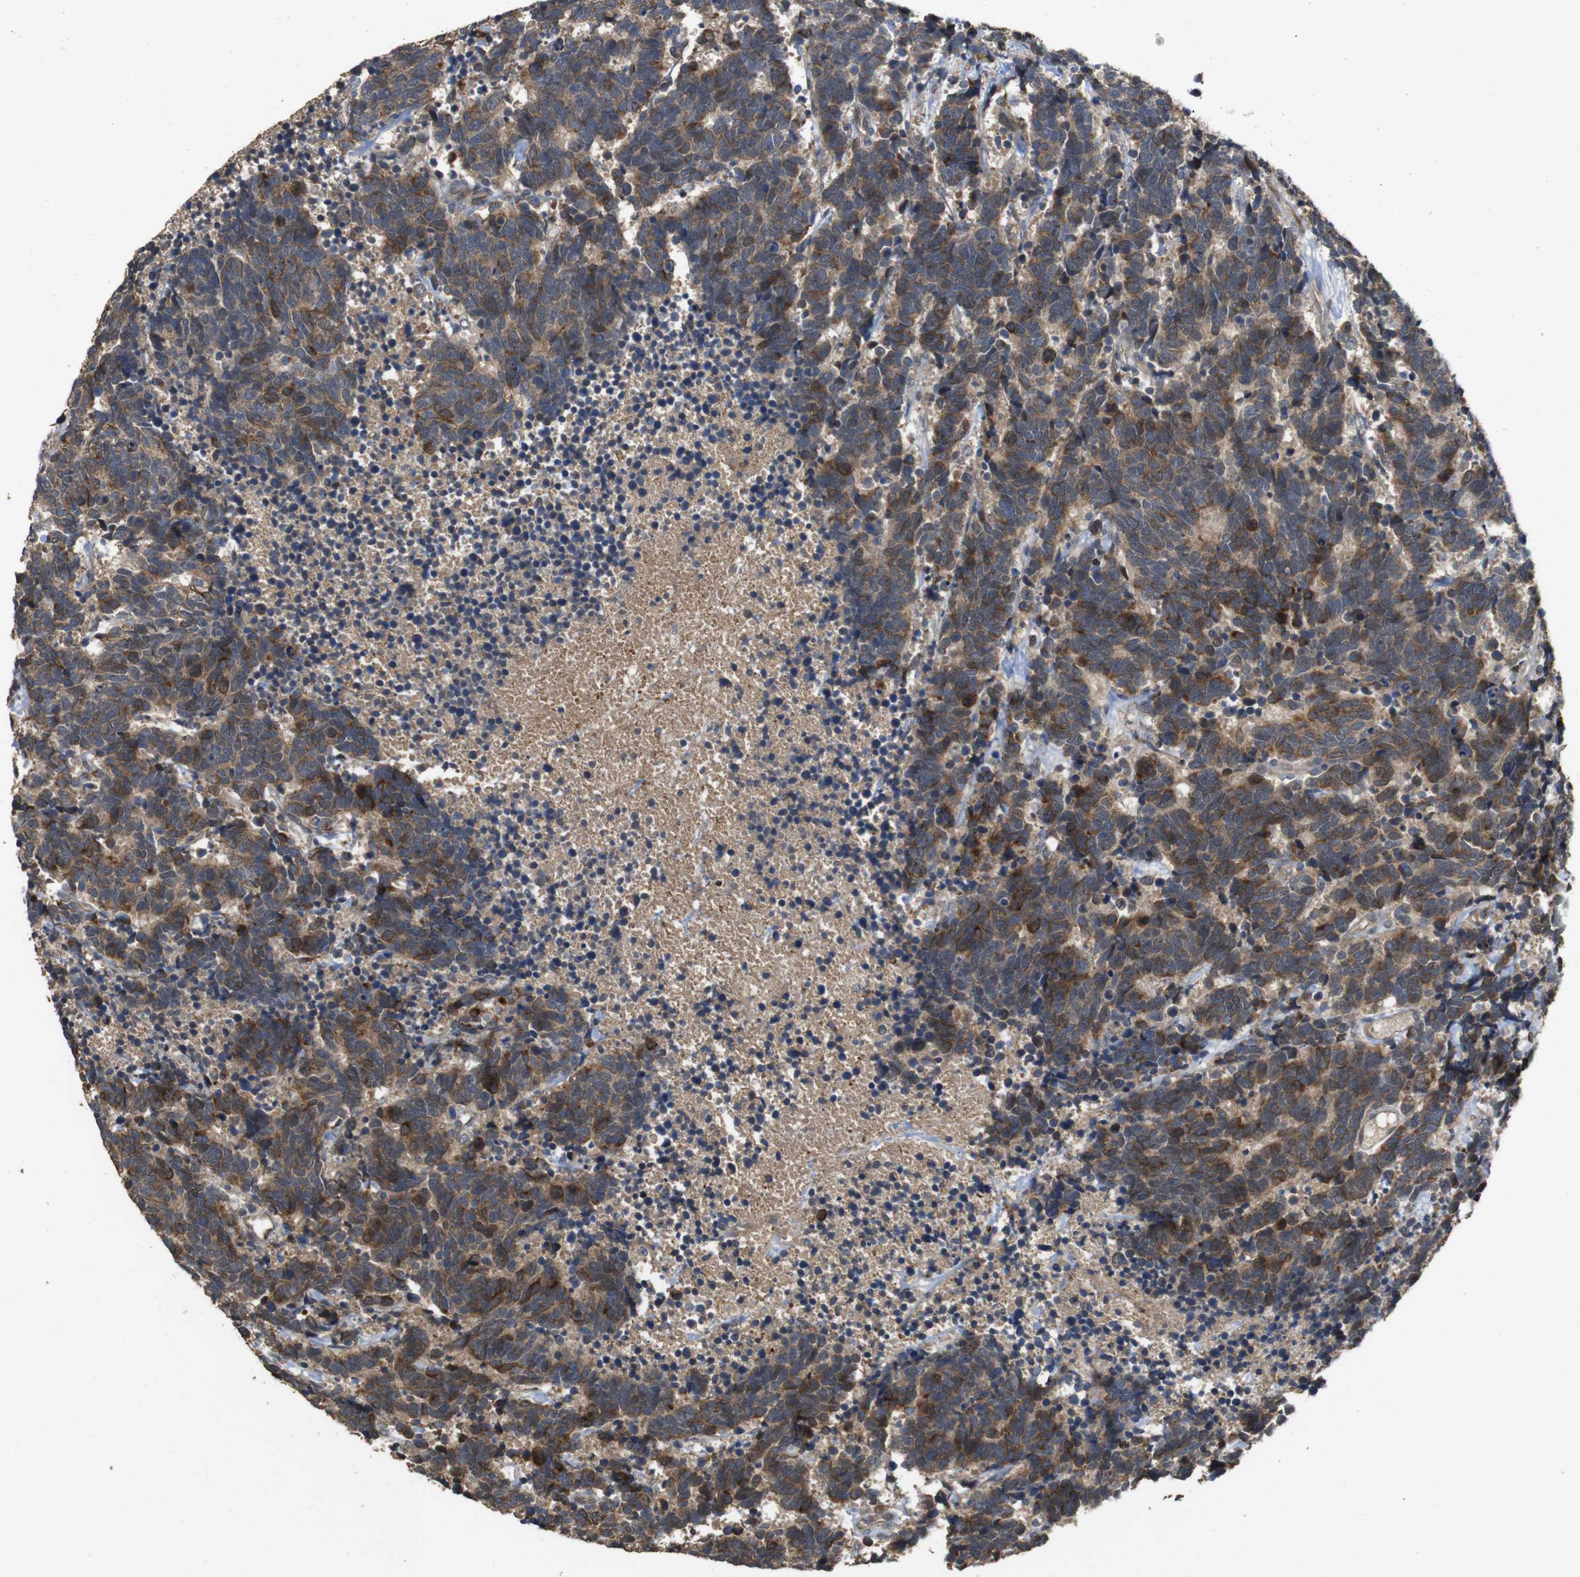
{"staining": {"intensity": "moderate", "quantity": ">75%", "location": "cytoplasmic/membranous,nuclear"}, "tissue": "carcinoid", "cell_type": "Tumor cells", "image_type": "cancer", "snomed": [{"axis": "morphology", "description": "Carcinoma, NOS"}, {"axis": "morphology", "description": "Carcinoid, malignant, NOS"}, {"axis": "topography", "description": "Urinary bladder"}], "caption": "A brown stain shows moderate cytoplasmic/membranous and nuclear staining of a protein in human carcinoid tumor cells.", "gene": "PCDHB10", "patient": {"sex": "male", "age": 57}}